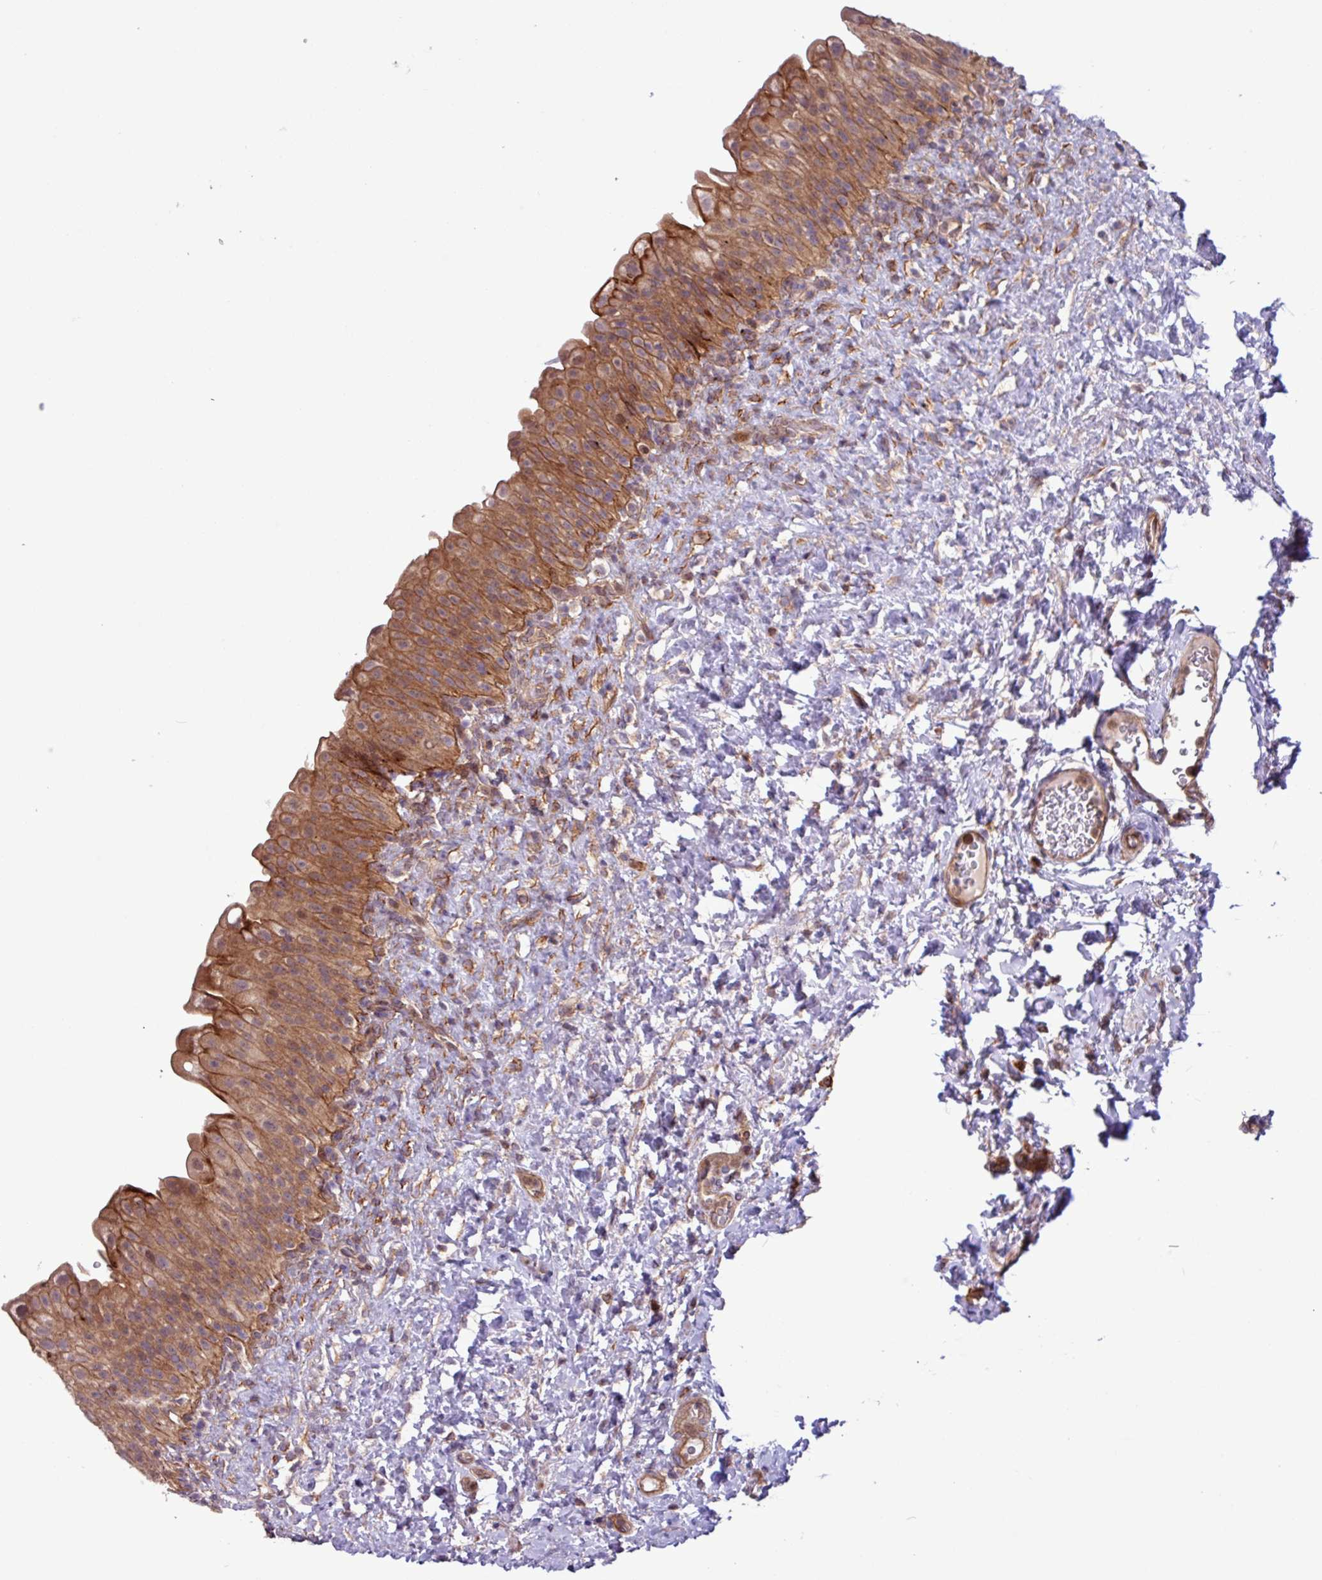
{"staining": {"intensity": "moderate", "quantity": ">75%", "location": "cytoplasmic/membranous"}, "tissue": "urinary bladder", "cell_type": "Urothelial cells", "image_type": "normal", "snomed": [{"axis": "morphology", "description": "Normal tissue, NOS"}, {"axis": "topography", "description": "Urinary bladder"}], "caption": "A high-resolution photomicrograph shows IHC staining of benign urinary bladder, which exhibits moderate cytoplasmic/membranous expression in approximately >75% of urothelial cells.", "gene": "CNTRL", "patient": {"sex": "female", "age": 27}}